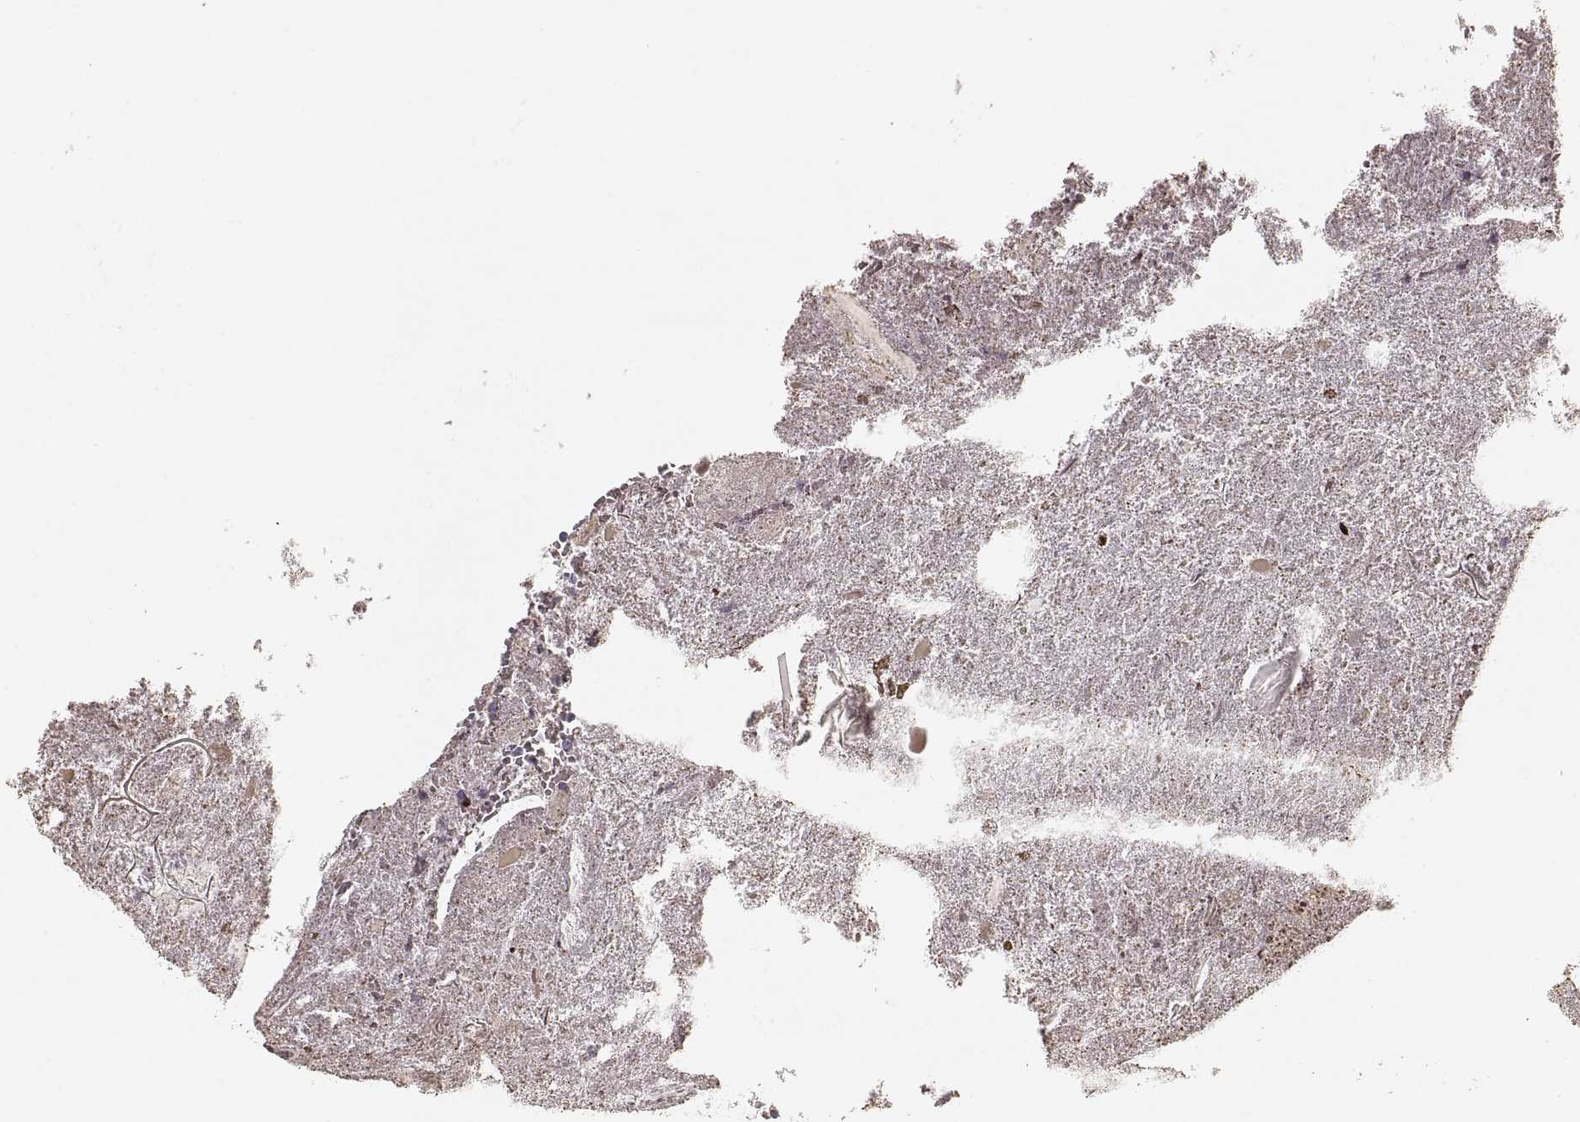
{"staining": {"intensity": "negative", "quantity": "none", "location": "none"}, "tissue": "appendix", "cell_type": "Glandular cells", "image_type": "normal", "snomed": [{"axis": "morphology", "description": "Normal tissue, NOS"}, {"axis": "topography", "description": "Appendix"}], "caption": "This is a histopathology image of immunohistochemistry staining of unremarkable appendix, which shows no expression in glandular cells. (IHC, brightfield microscopy, high magnification).", "gene": "ZP3", "patient": {"sex": "female", "age": 23}}